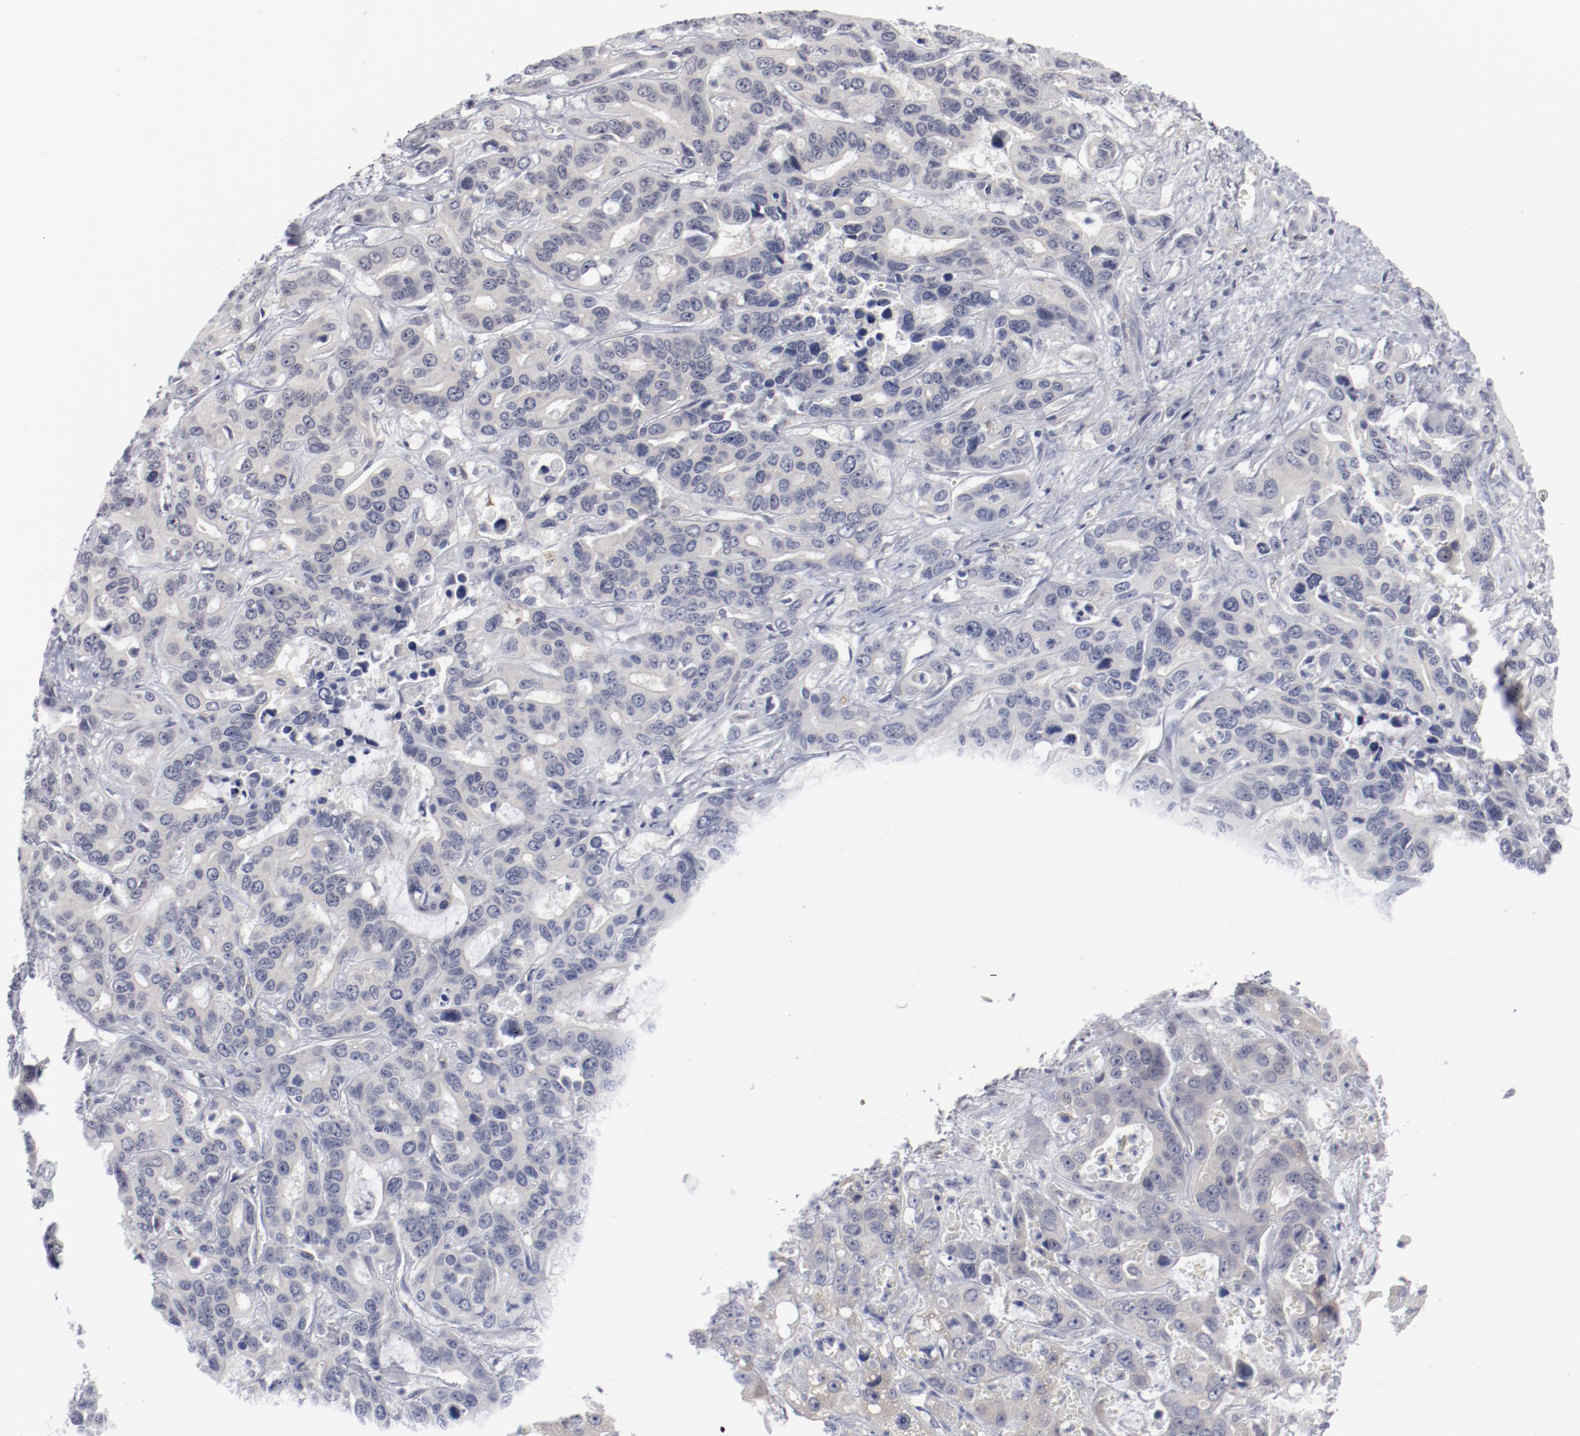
{"staining": {"intensity": "negative", "quantity": "none", "location": "none"}, "tissue": "liver cancer", "cell_type": "Tumor cells", "image_type": "cancer", "snomed": [{"axis": "morphology", "description": "Cholangiocarcinoma"}, {"axis": "topography", "description": "Liver"}], "caption": "This histopathology image is of liver cholangiocarcinoma stained with immunohistochemistry (IHC) to label a protein in brown with the nuclei are counter-stained blue. There is no expression in tumor cells.", "gene": "SH3BGR", "patient": {"sex": "female", "age": 65}}